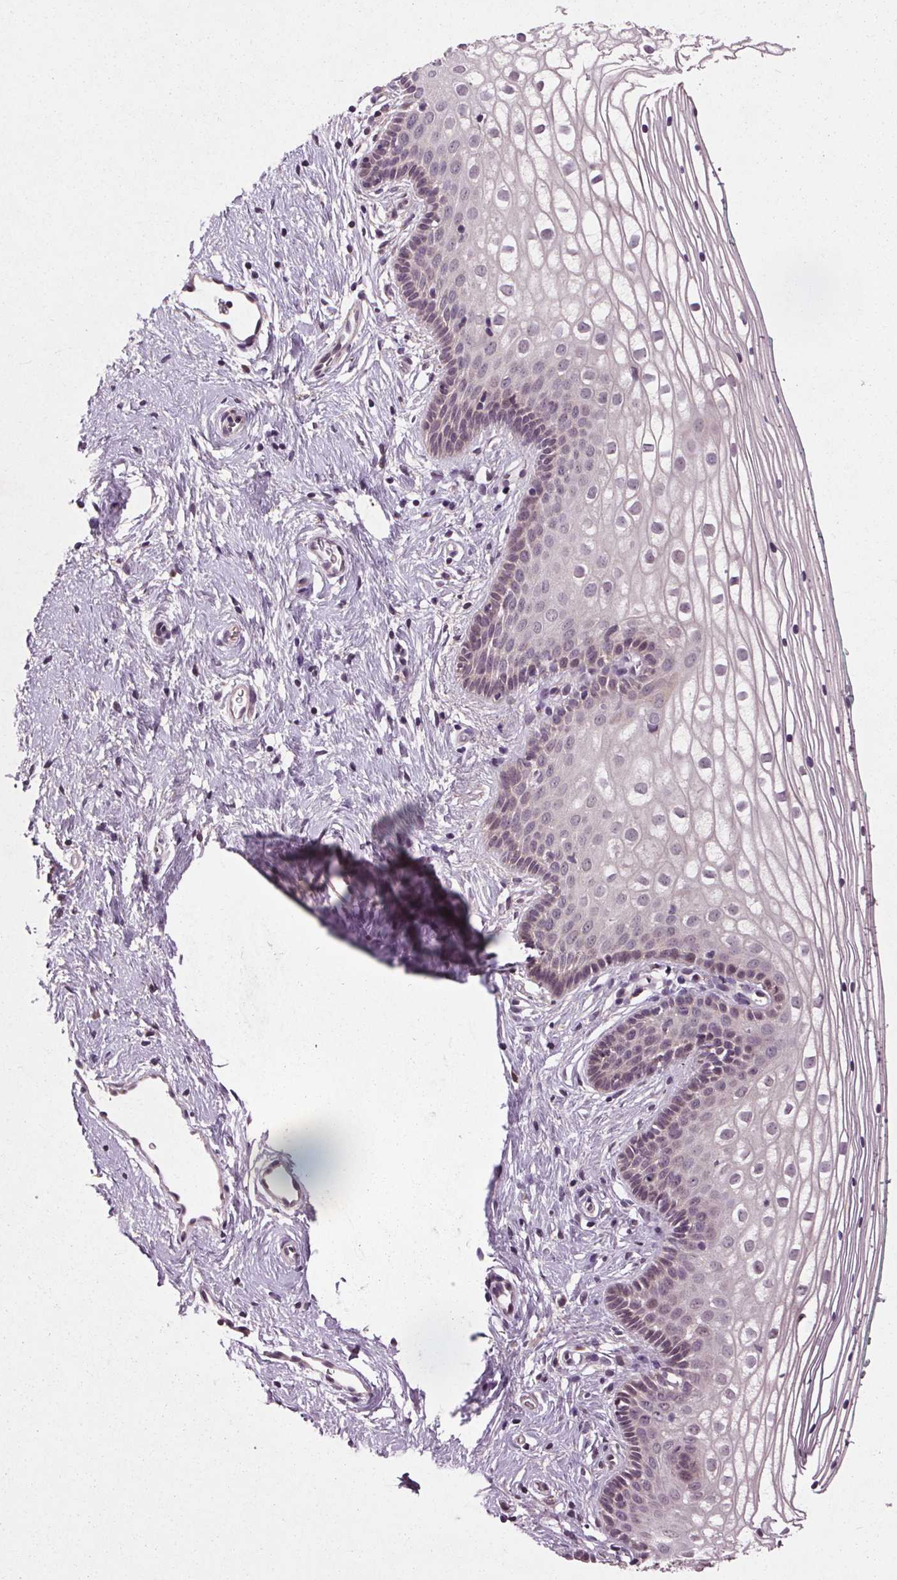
{"staining": {"intensity": "negative", "quantity": "none", "location": "none"}, "tissue": "vagina", "cell_type": "Squamous epithelial cells", "image_type": "normal", "snomed": [{"axis": "morphology", "description": "Normal tissue, NOS"}, {"axis": "topography", "description": "Vagina"}], "caption": "High power microscopy histopathology image of an immunohistochemistry (IHC) photomicrograph of unremarkable vagina, revealing no significant positivity in squamous epithelial cells. Nuclei are stained in blue.", "gene": "MAPK8", "patient": {"sex": "female", "age": 36}}